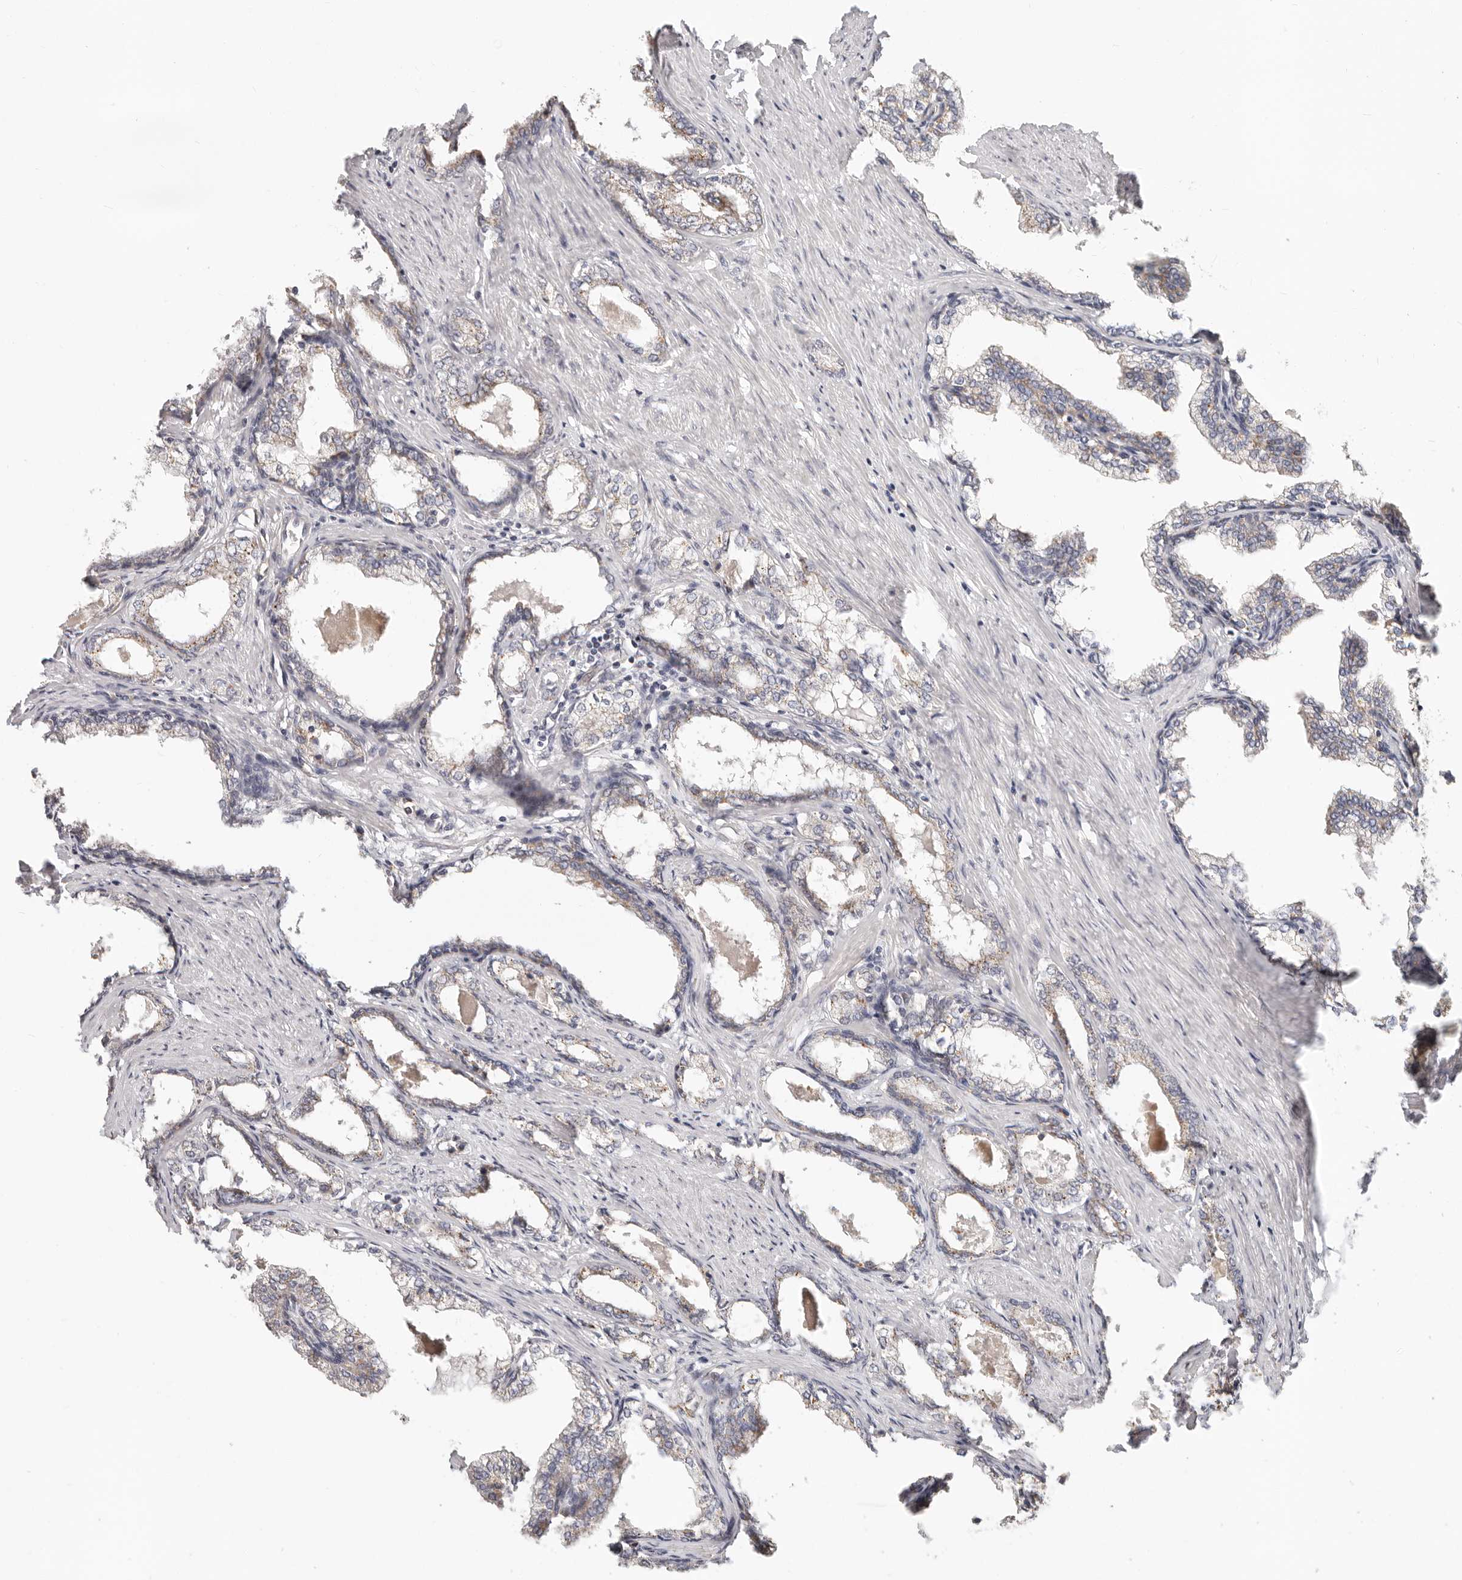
{"staining": {"intensity": "negative", "quantity": "none", "location": "none"}, "tissue": "prostate cancer", "cell_type": "Tumor cells", "image_type": "cancer", "snomed": [{"axis": "morphology", "description": "Adenocarcinoma, High grade"}, {"axis": "topography", "description": "Prostate"}], "caption": "Immunohistochemistry of human adenocarcinoma (high-grade) (prostate) reveals no positivity in tumor cells.", "gene": "SPRING1", "patient": {"sex": "male", "age": 58}}